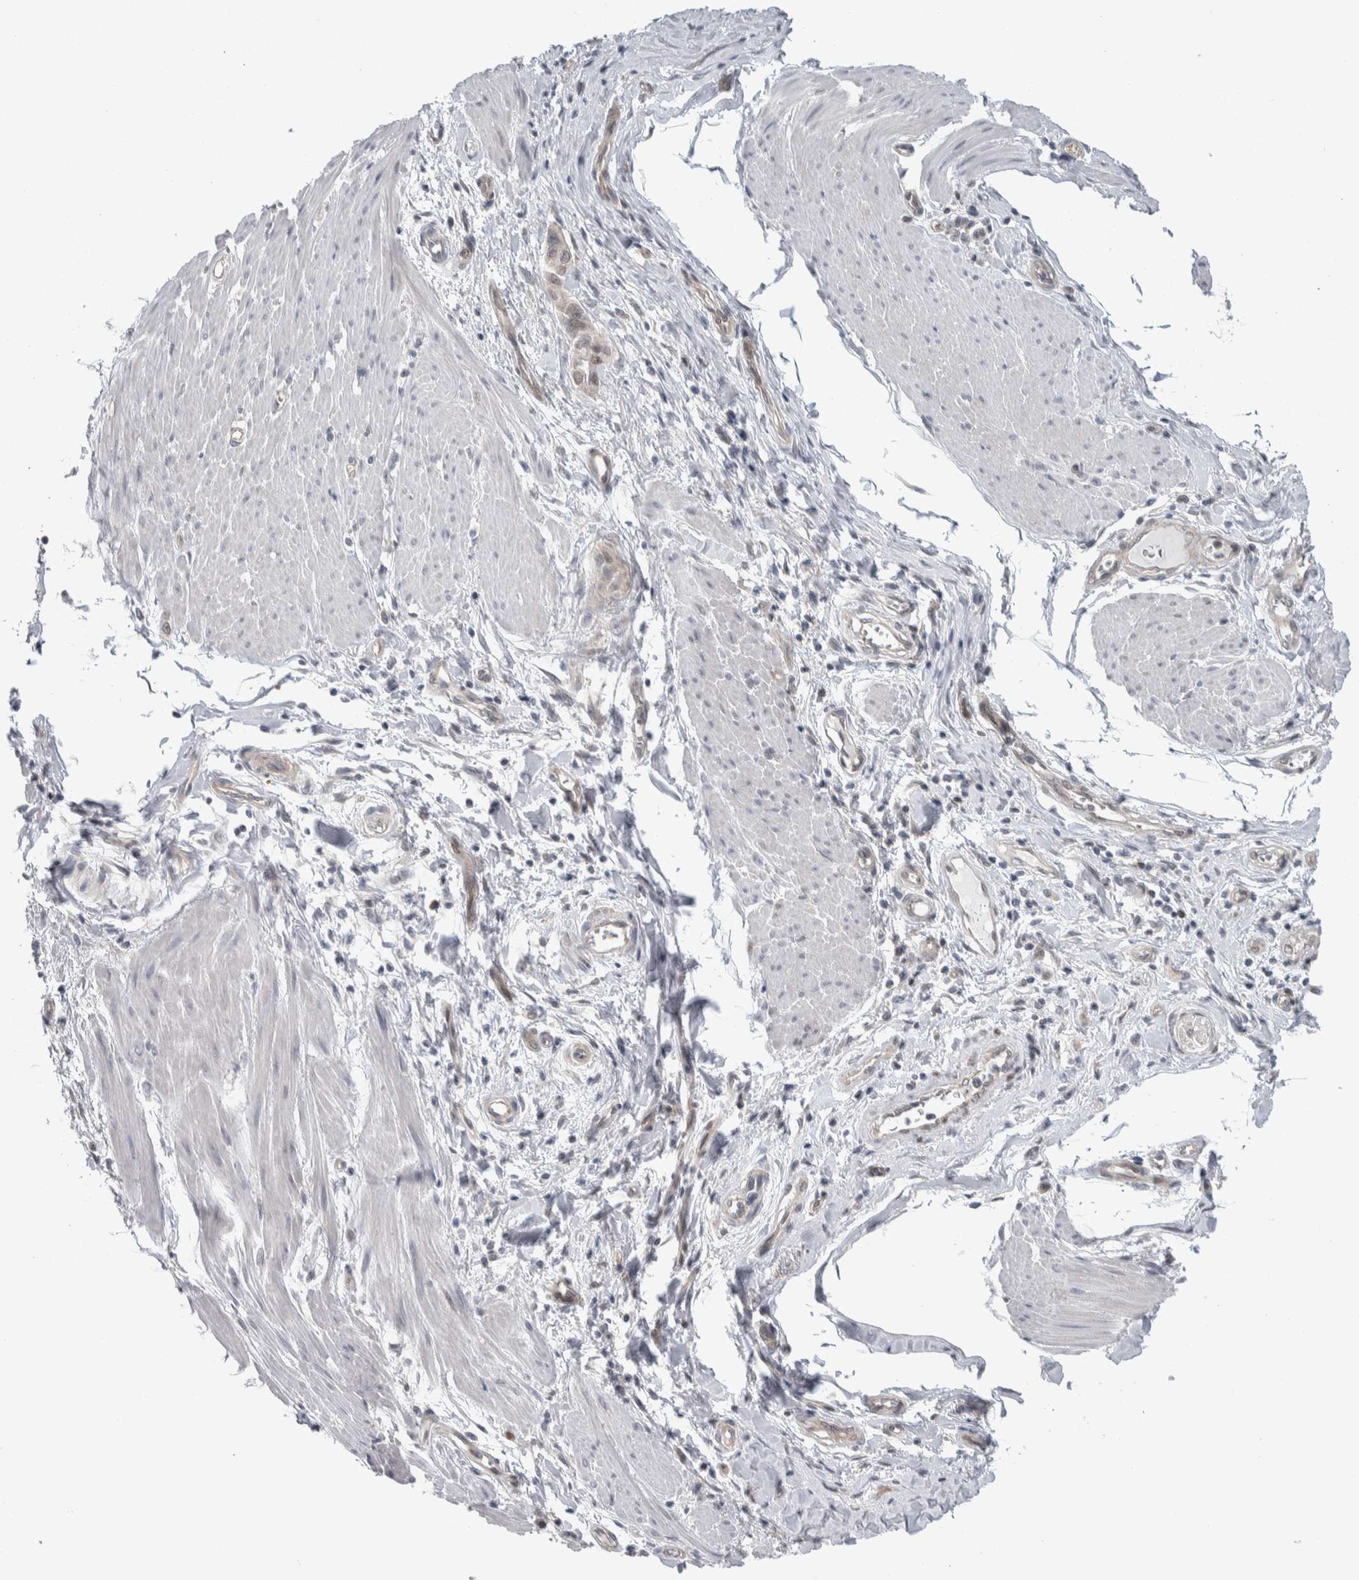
{"staining": {"intensity": "weak", "quantity": "<25%", "location": "cytoplasmic/membranous"}, "tissue": "pancreatic cancer", "cell_type": "Tumor cells", "image_type": "cancer", "snomed": [{"axis": "morphology", "description": "Adenocarcinoma, NOS"}, {"axis": "topography", "description": "Pancreas"}], "caption": "DAB immunohistochemical staining of human pancreatic adenocarcinoma displays no significant positivity in tumor cells. (Brightfield microscopy of DAB (3,3'-diaminobenzidine) immunohistochemistry at high magnification).", "gene": "TAX1BP1", "patient": {"sex": "male", "age": 74}}